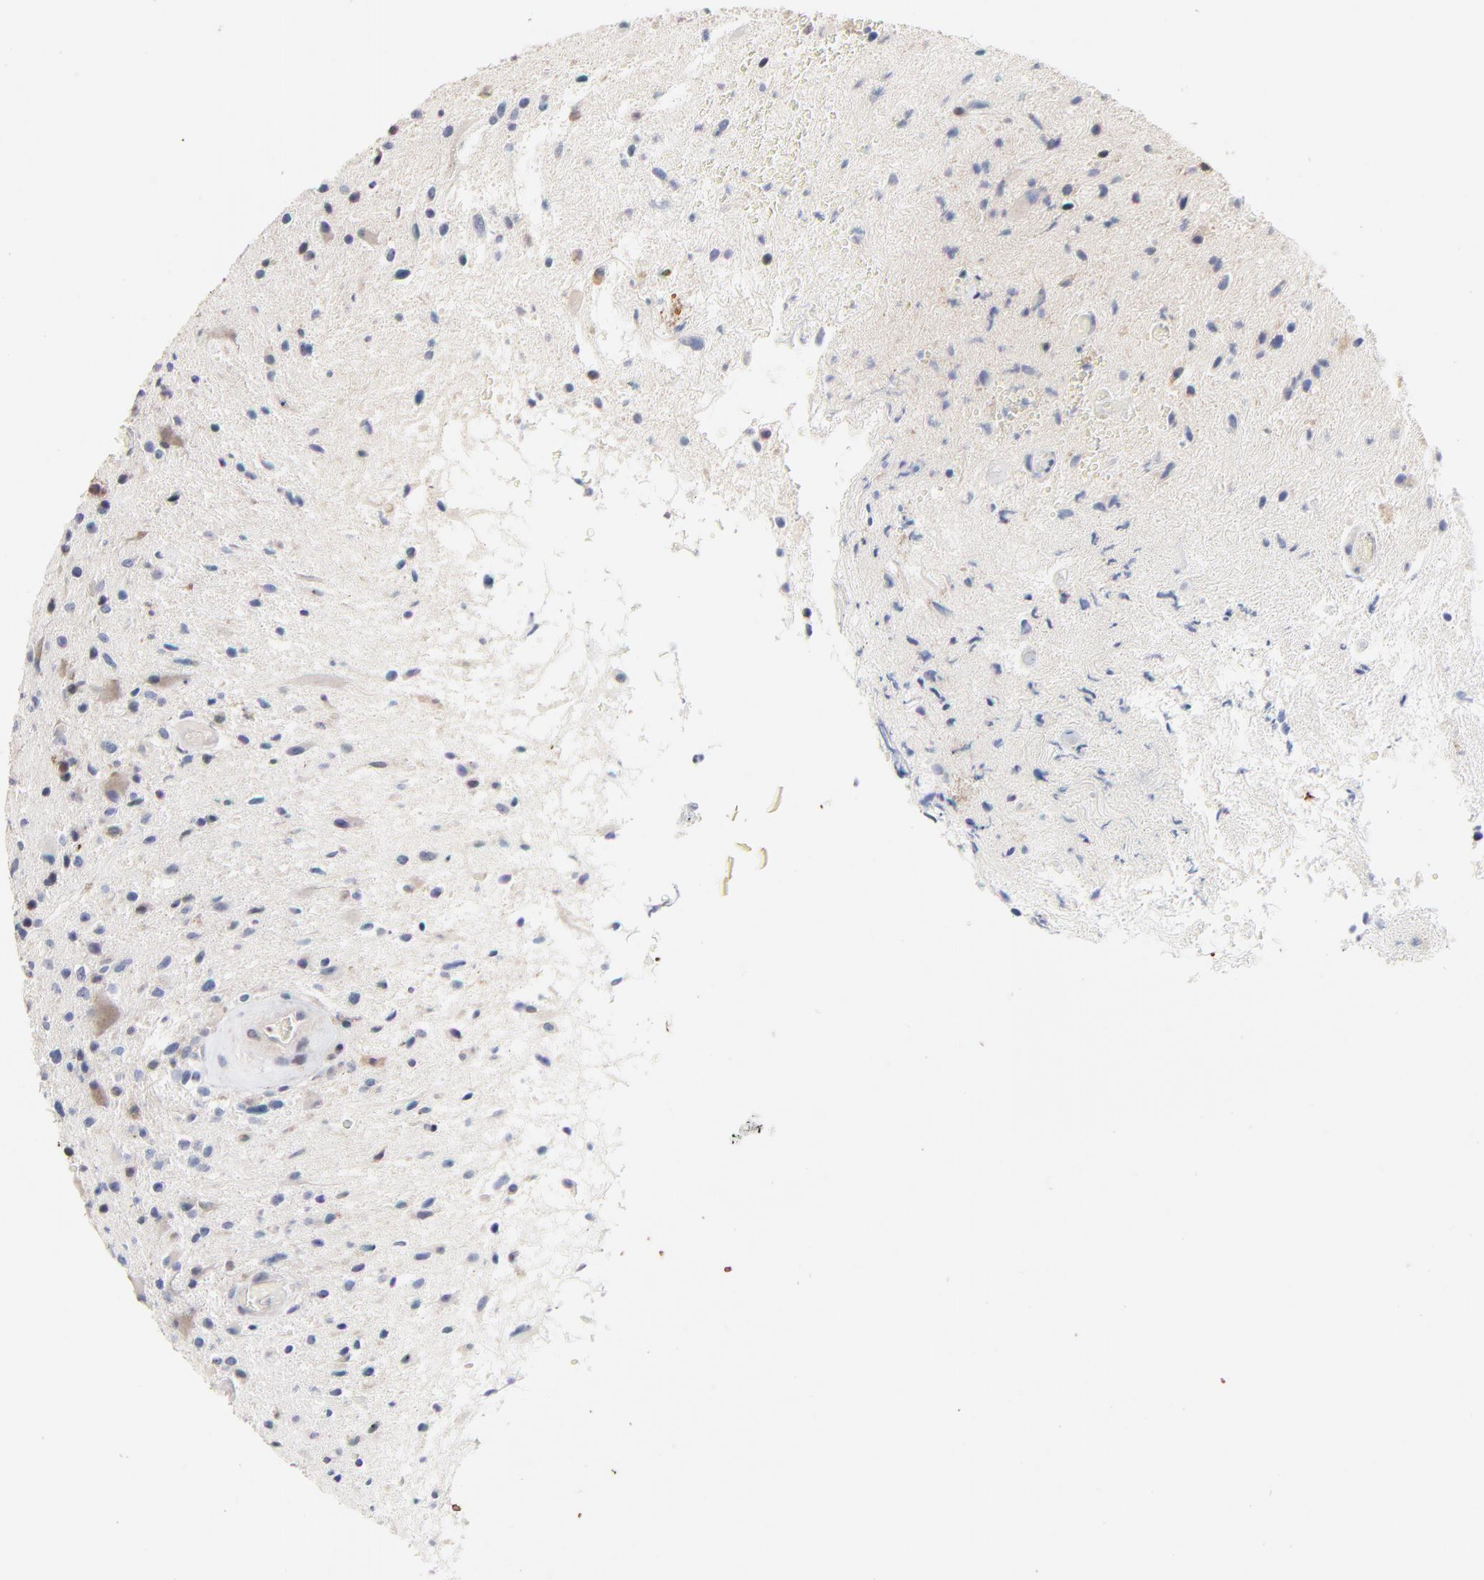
{"staining": {"intensity": "negative", "quantity": "none", "location": "none"}, "tissue": "glioma", "cell_type": "Tumor cells", "image_type": "cancer", "snomed": [{"axis": "morphology", "description": "Glioma, malignant, High grade"}, {"axis": "topography", "description": "Brain"}], "caption": "This is a micrograph of immunohistochemistry (IHC) staining of glioma, which shows no staining in tumor cells. (Brightfield microscopy of DAB immunohistochemistry (IHC) at high magnification).", "gene": "AADAC", "patient": {"sex": "male", "age": 33}}